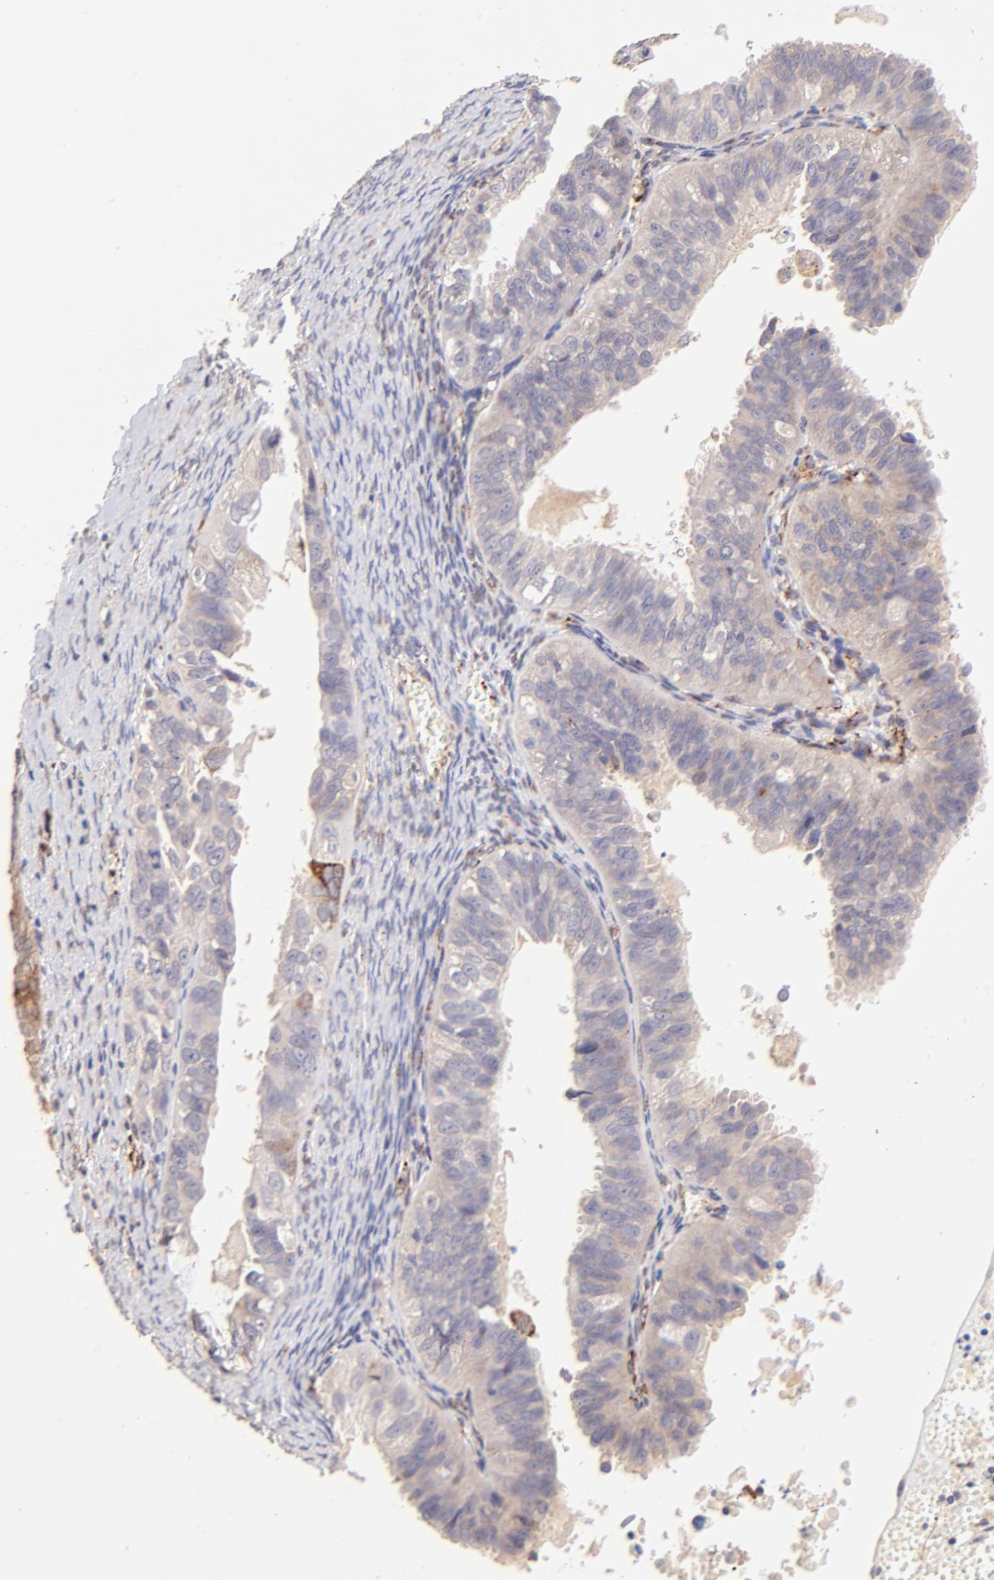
{"staining": {"intensity": "weak", "quantity": "<25%", "location": "cytoplasmic/membranous"}, "tissue": "ovarian cancer", "cell_type": "Tumor cells", "image_type": "cancer", "snomed": [{"axis": "morphology", "description": "Carcinoma, endometroid"}, {"axis": "topography", "description": "Ovary"}], "caption": "Immunohistochemical staining of human ovarian cancer (endometroid carcinoma) reveals no significant expression in tumor cells.", "gene": "SPARC", "patient": {"sex": "female", "age": 85}}